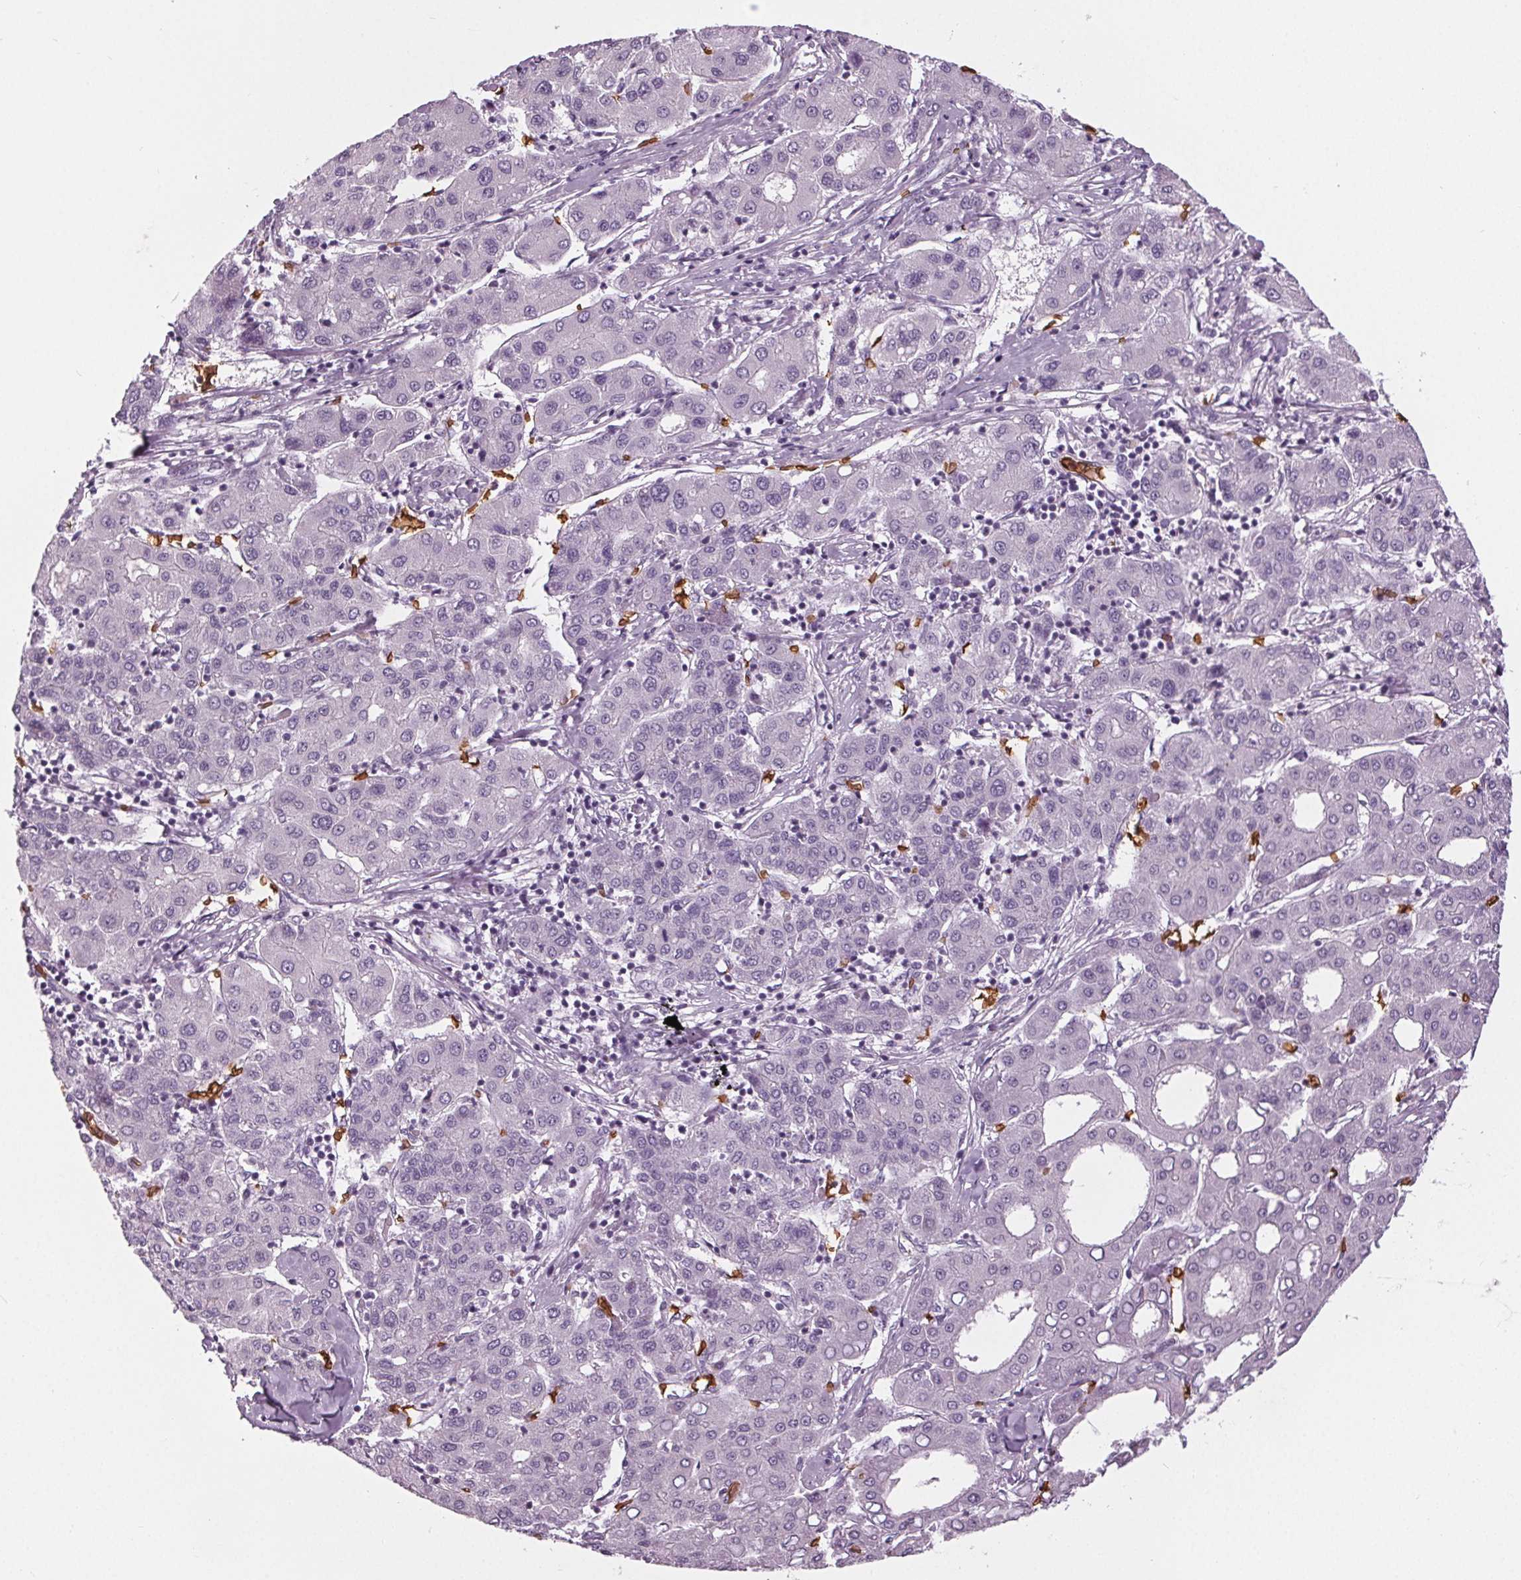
{"staining": {"intensity": "negative", "quantity": "none", "location": "none"}, "tissue": "liver cancer", "cell_type": "Tumor cells", "image_type": "cancer", "snomed": [{"axis": "morphology", "description": "Carcinoma, Hepatocellular, NOS"}, {"axis": "topography", "description": "Liver"}], "caption": "High power microscopy micrograph of an immunohistochemistry (IHC) micrograph of liver cancer (hepatocellular carcinoma), revealing no significant expression in tumor cells. (Brightfield microscopy of DAB (3,3'-diaminobenzidine) immunohistochemistry (IHC) at high magnification).", "gene": "SLC4A1", "patient": {"sex": "male", "age": 65}}